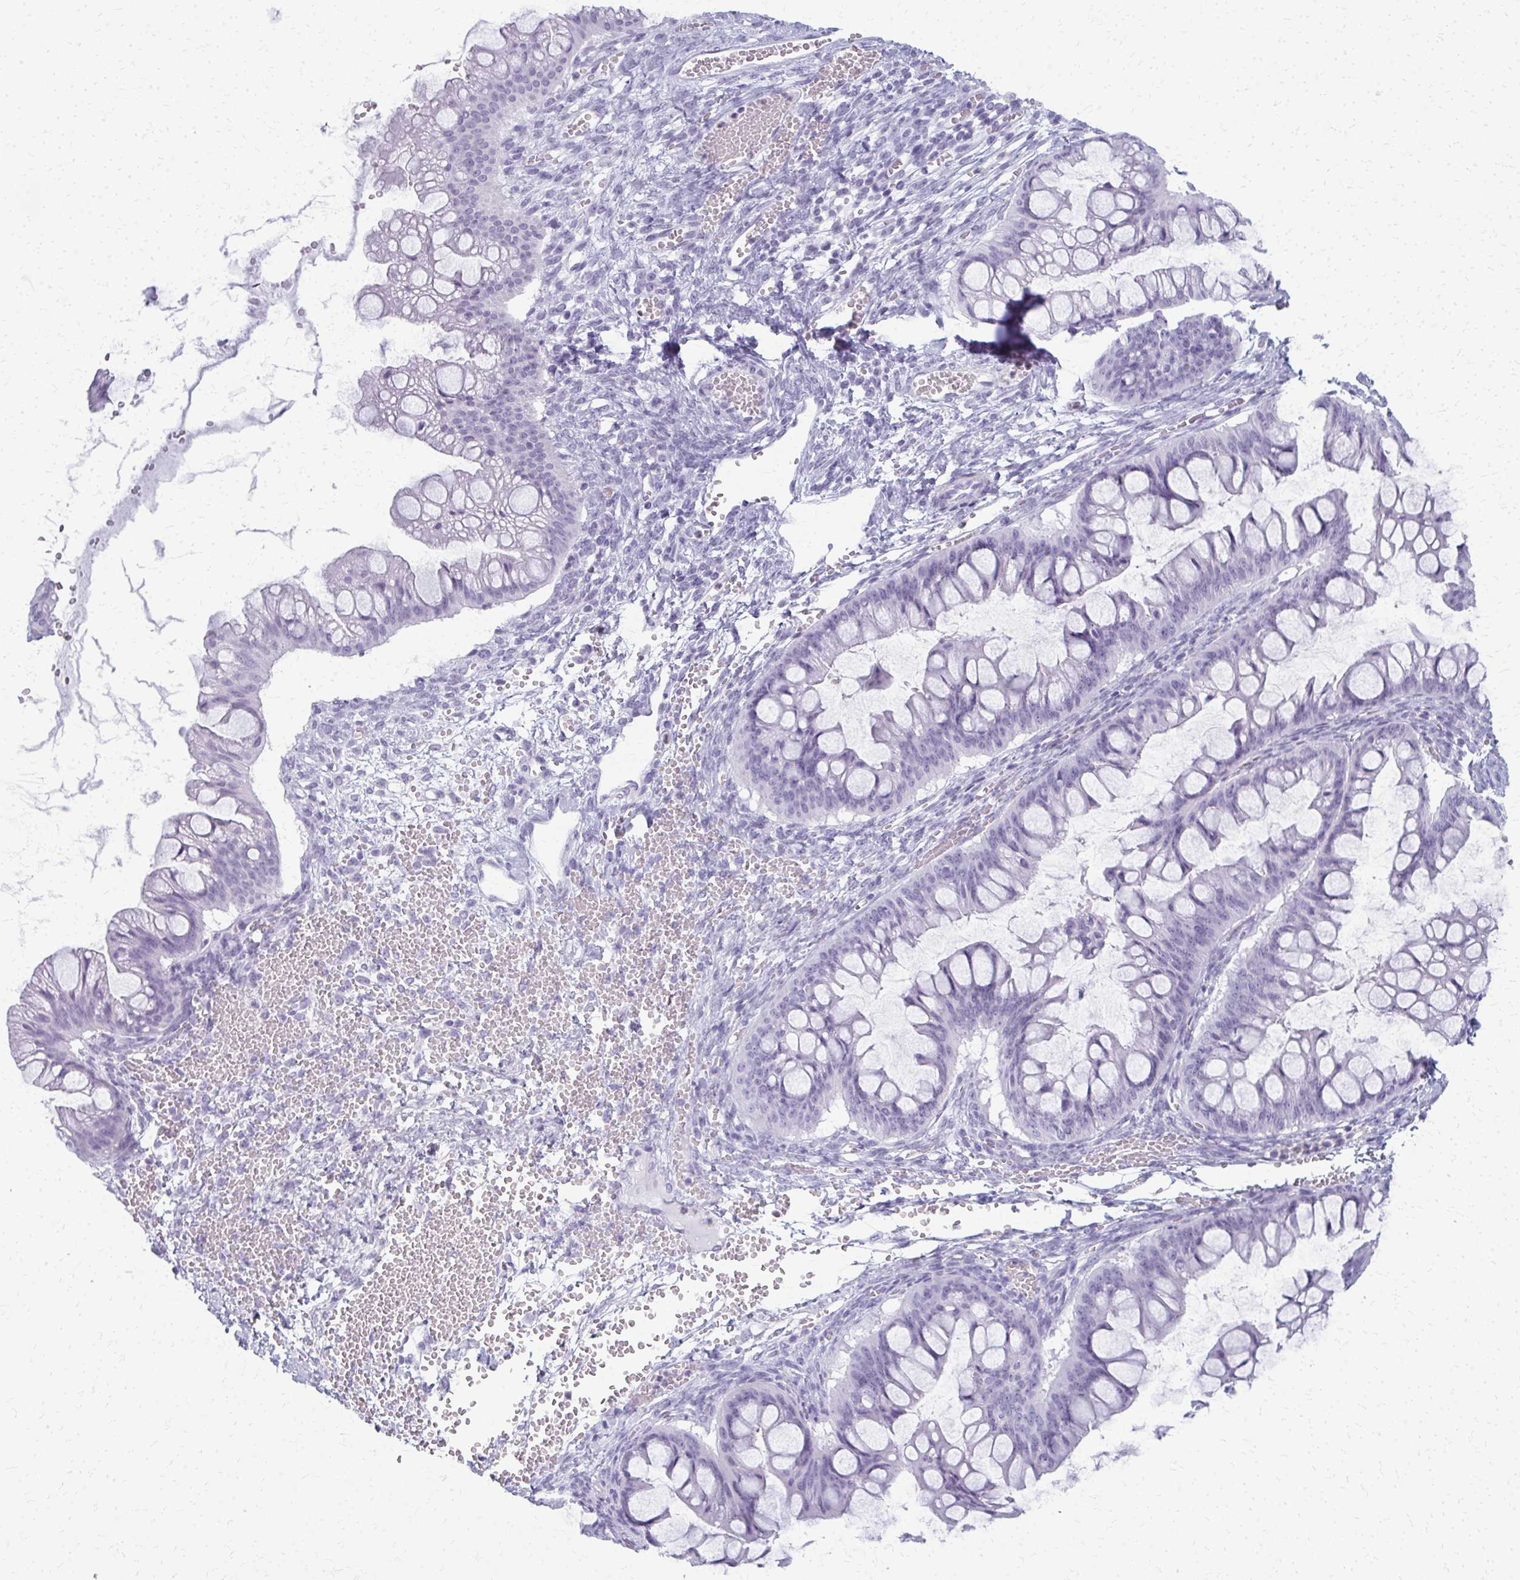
{"staining": {"intensity": "negative", "quantity": "none", "location": "none"}, "tissue": "ovarian cancer", "cell_type": "Tumor cells", "image_type": "cancer", "snomed": [{"axis": "morphology", "description": "Cystadenocarcinoma, mucinous, NOS"}, {"axis": "topography", "description": "Ovary"}], "caption": "This is a micrograph of IHC staining of ovarian cancer, which shows no expression in tumor cells.", "gene": "CA3", "patient": {"sex": "female", "age": 73}}